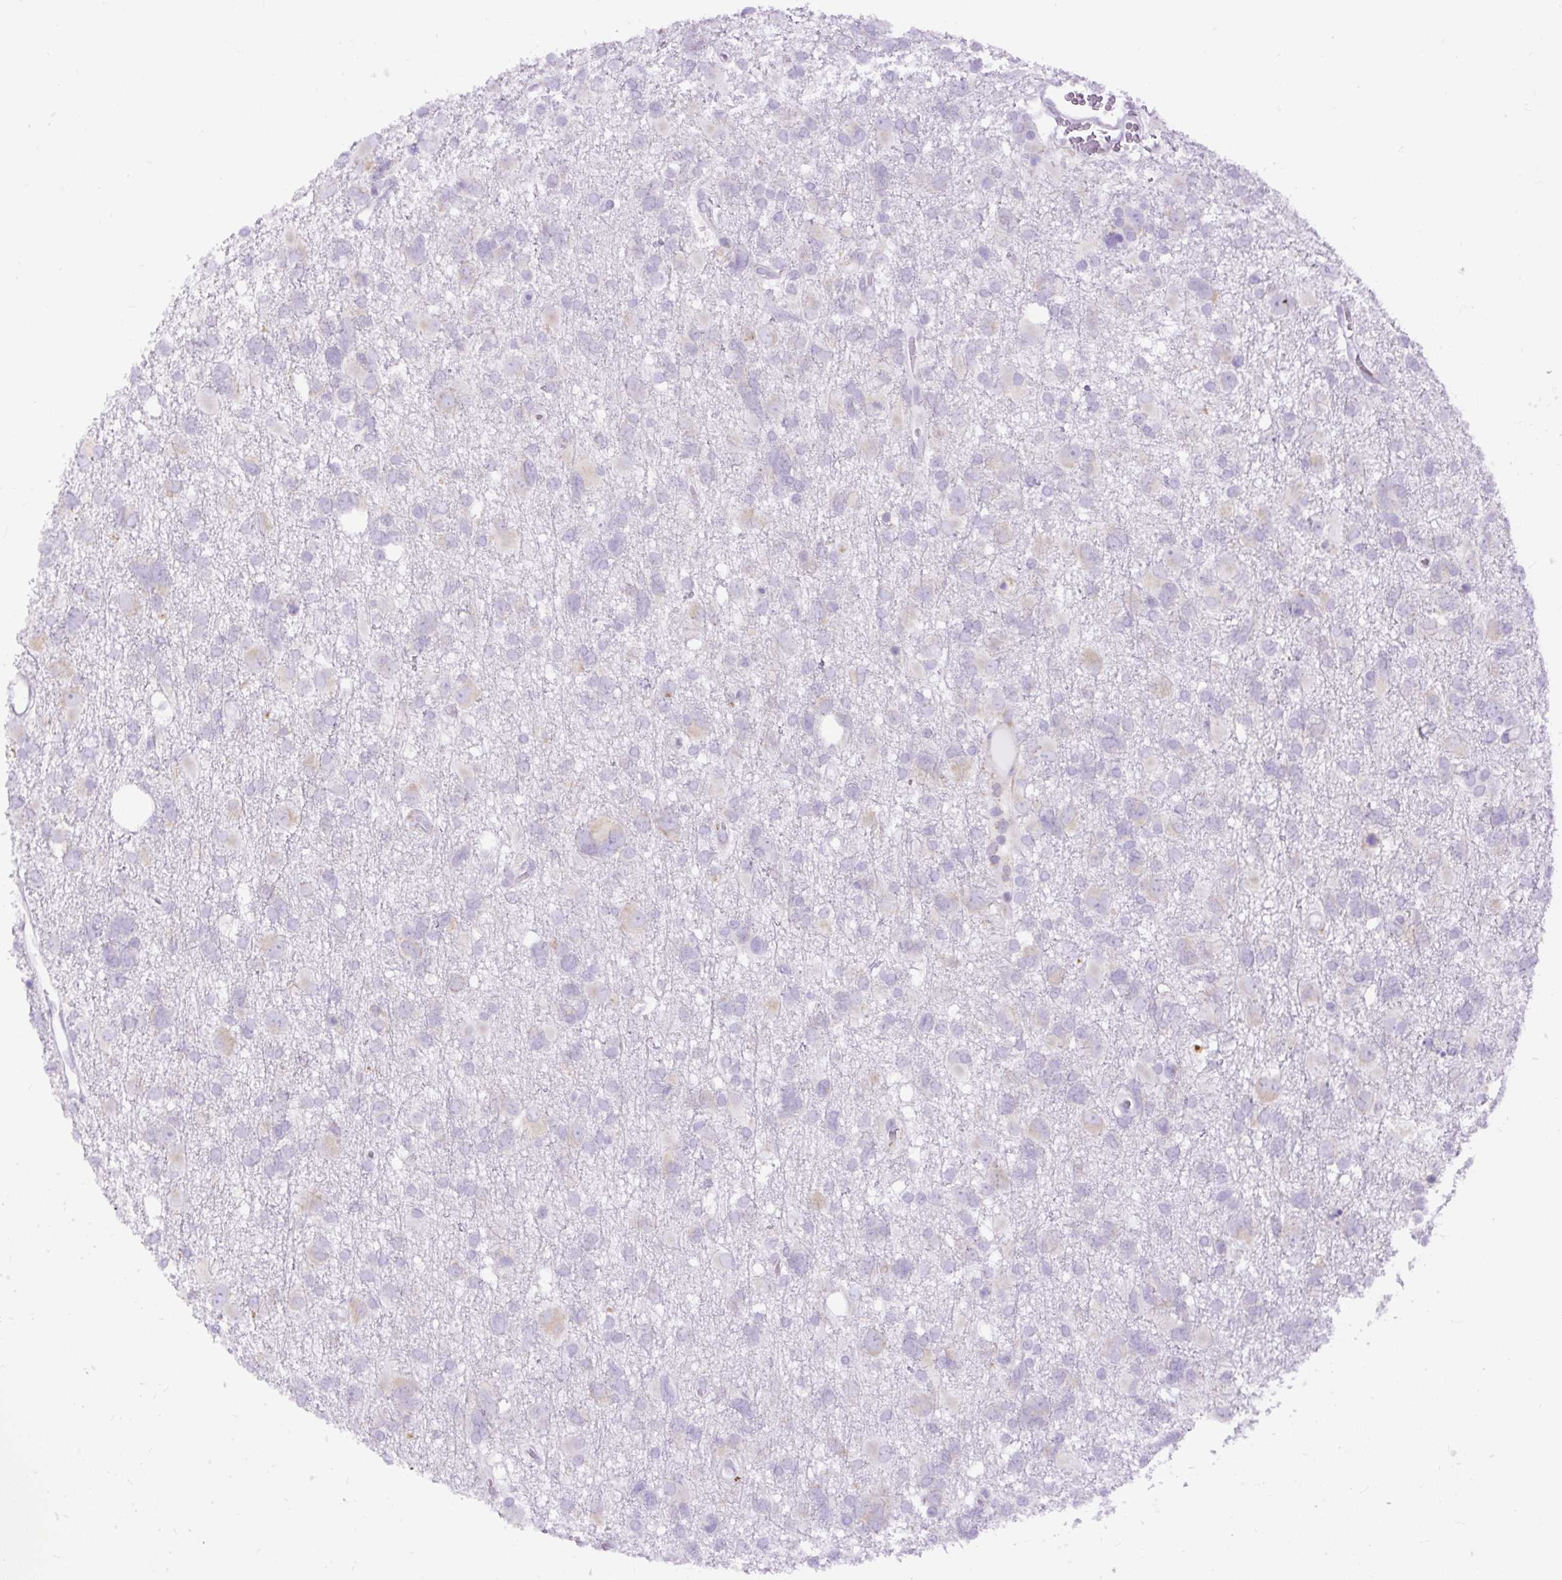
{"staining": {"intensity": "negative", "quantity": "none", "location": "none"}, "tissue": "glioma", "cell_type": "Tumor cells", "image_type": "cancer", "snomed": [{"axis": "morphology", "description": "Glioma, malignant, High grade"}, {"axis": "topography", "description": "Brain"}], "caption": "DAB immunohistochemical staining of human glioma reveals no significant positivity in tumor cells. The staining was performed using DAB (3,3'-diaminobenzidine) to visualize the protein expression in brown, while the nuclei were stained in blue with hematoxylin (Magnification: 20x).", "gene": "DDOST", "patient": {"sex": "male", "age": 61}}